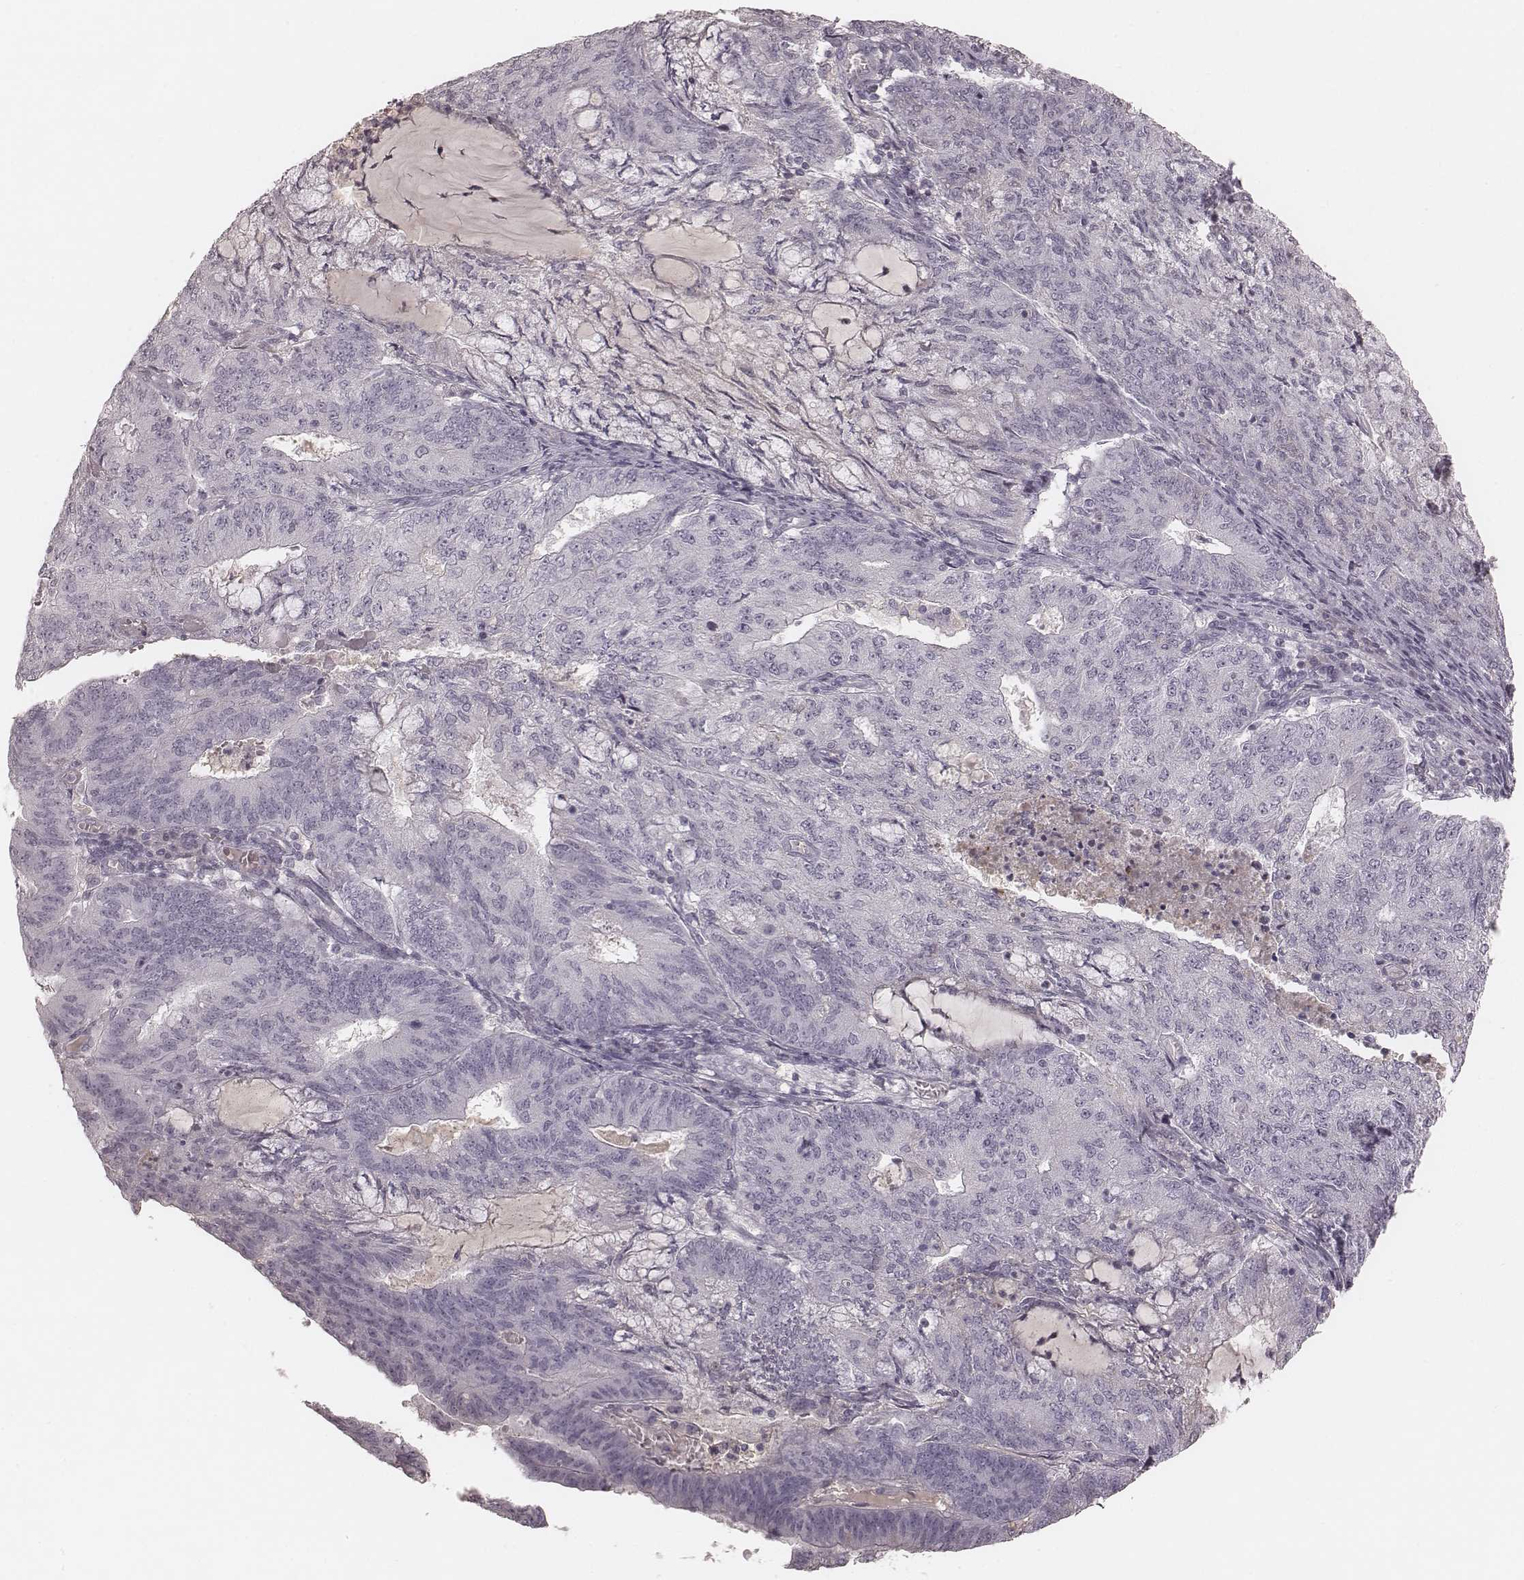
{"staining": {"intensity": "negative", "quantity": "none", "location": "none"}, "tissue": "endometrial cancer", "cell_type": "Tumor cells", "image_type": "cancer", "snomed": [{"axis": "morphology", "description": "Adenocarcinoma, NOS"}, {"axis": "topography", "description": "Endometrium"}], "caption": "DAB immunohistochemical staining of human adenocarcinoma (endometrial) demonstrates no significant expression in tumor cells.", "gene": "SMIM24", "patient": {"sex": "female", "age": 82}}